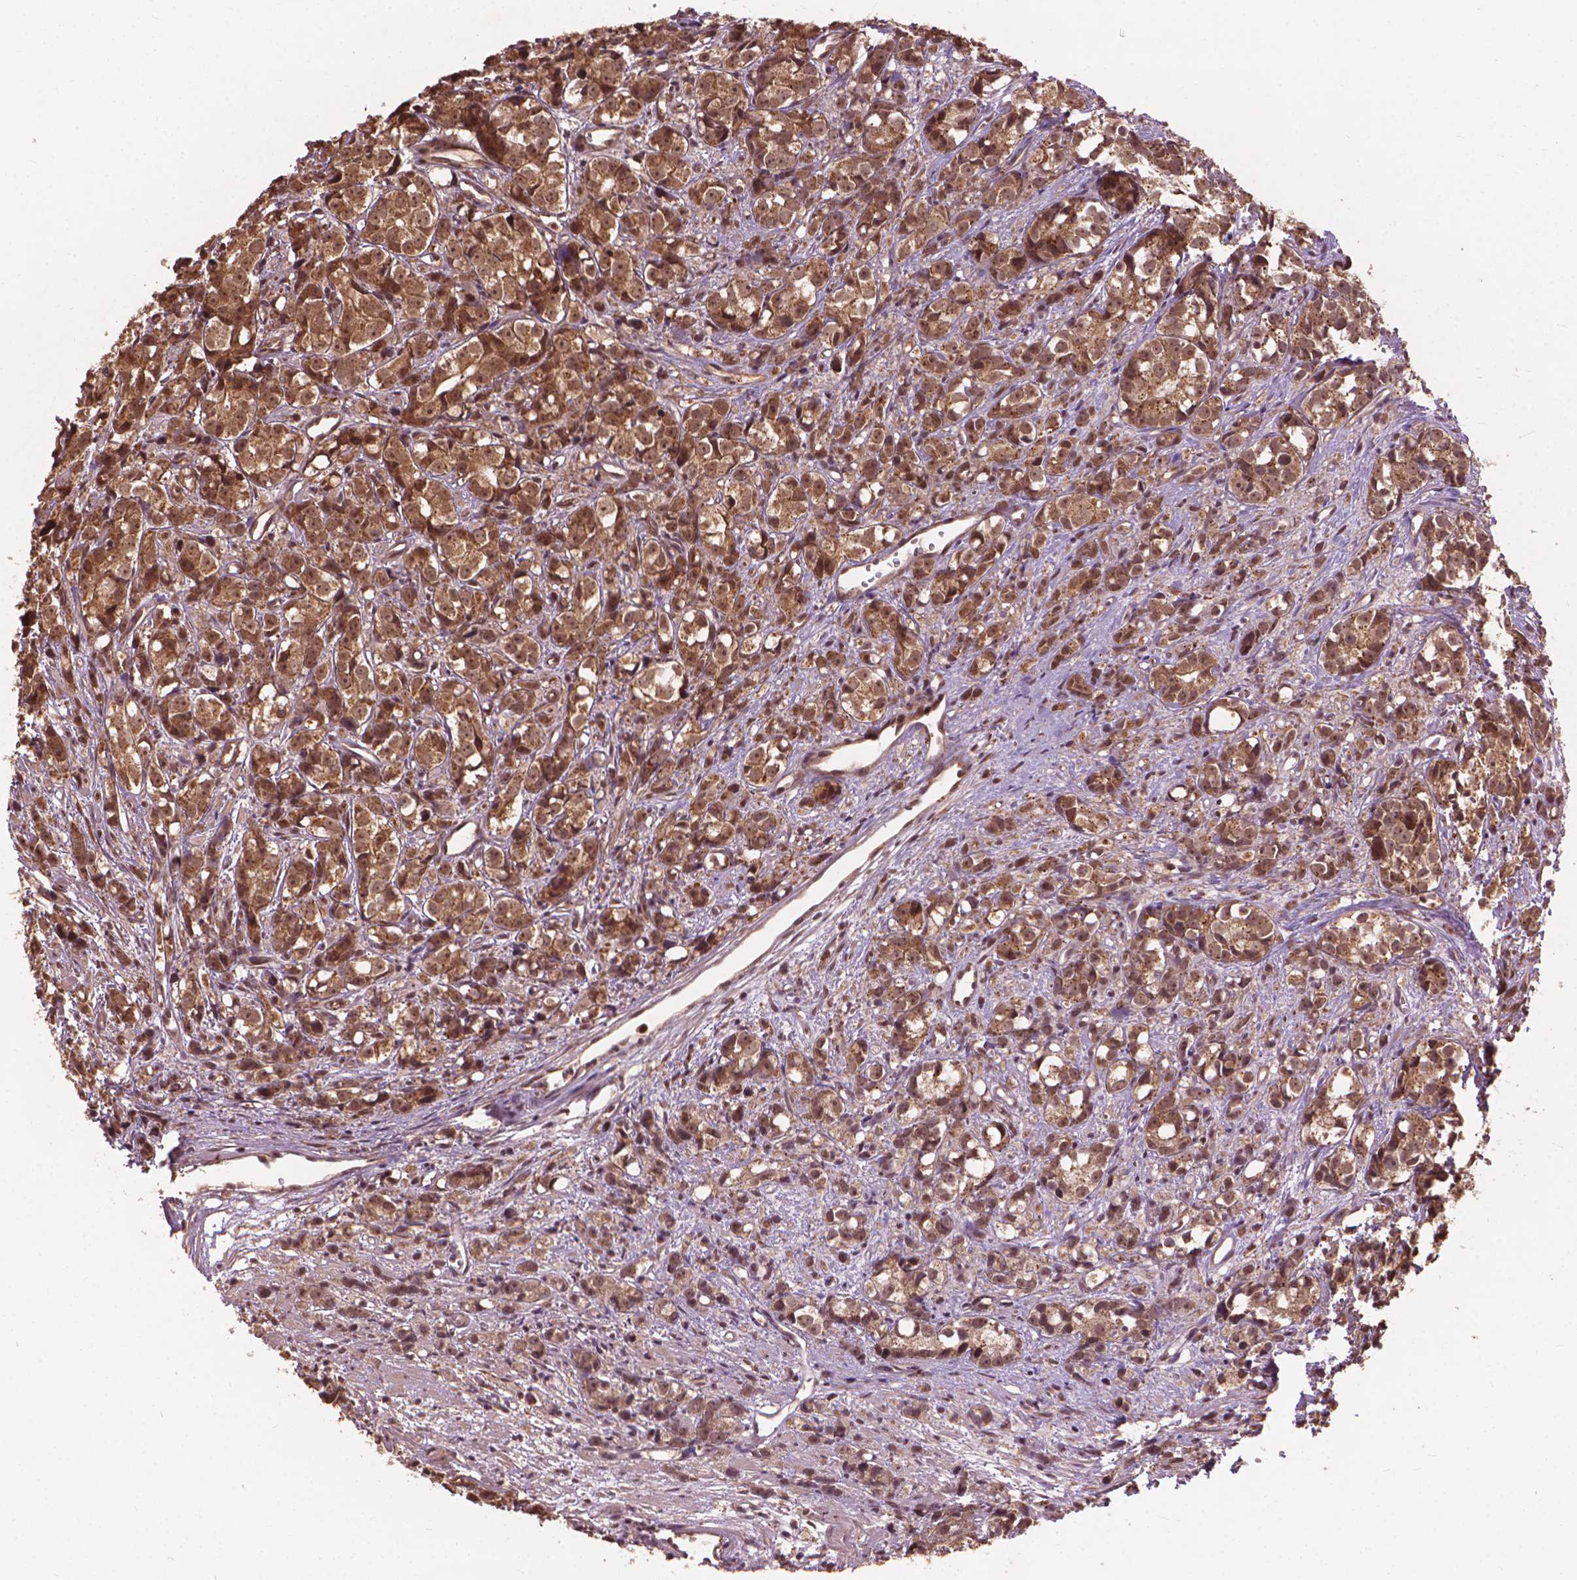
{"staining": {"intensity": "moderate", "quantity": "25%-75%", "location": "cytoplasmic/membranous,nuclear"}, "tissue": "prostate cancer", "cell_type": "Tumor cells", "image_type": "cancer", "snomed": [{"axis": "morphology", "description": "Adenocarcinoma, High grade"}, {"axis": "topography", "description": "Prostate"}], "caption": "DAB immunohistochemical staining of prostate cancer reveals moderate cytoplasmic/membranous and nuclear protein expression in approximately 25%-75% of tumor cells.", "gene": "SSU72", "patient": {"sex": "male", "age": 77}}